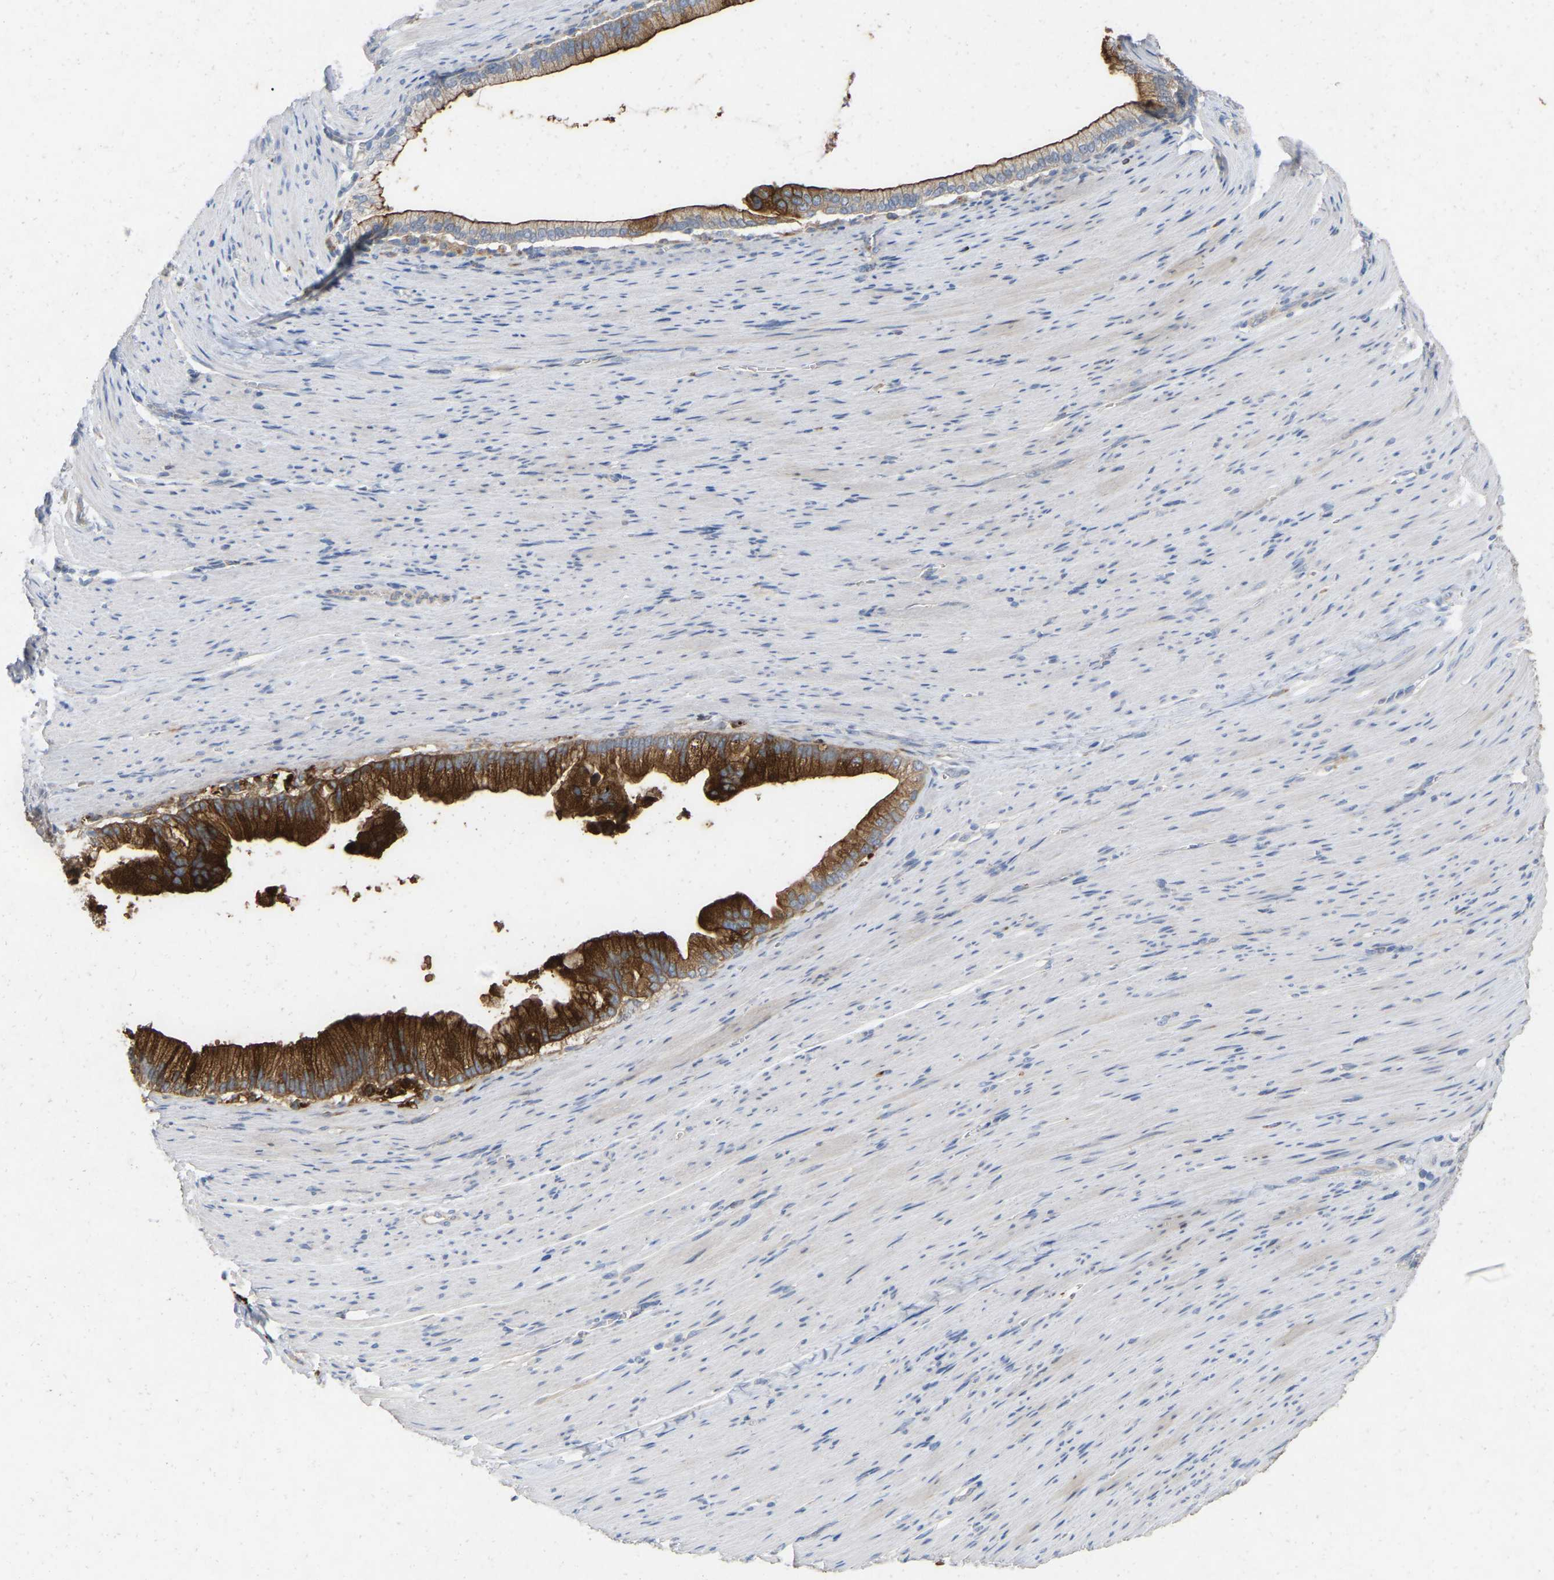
{"staining": {"intensity": "strong", "quantity": ">75%", "location": "cytoplasmic/membranous"}, "tissue": "pancreatic cancer", "cell_type": "Tumor cells", "image_type": "cancer", "snomed": [{"axis": "morphology", "description": "Adenocarcinoma, NOS"}, {"axis": "topography", "description": "Pancreas"}], "caption": "IHC (DAB (3,3'-diaminobenzidine)) staining of human pancreatic adenocarcinoma displays strong cytoplasmic/membranous protein positivity in about >75% of tumor cells.", "gene": "RHEB", "patient": {"sex": "male", "age": 69}}